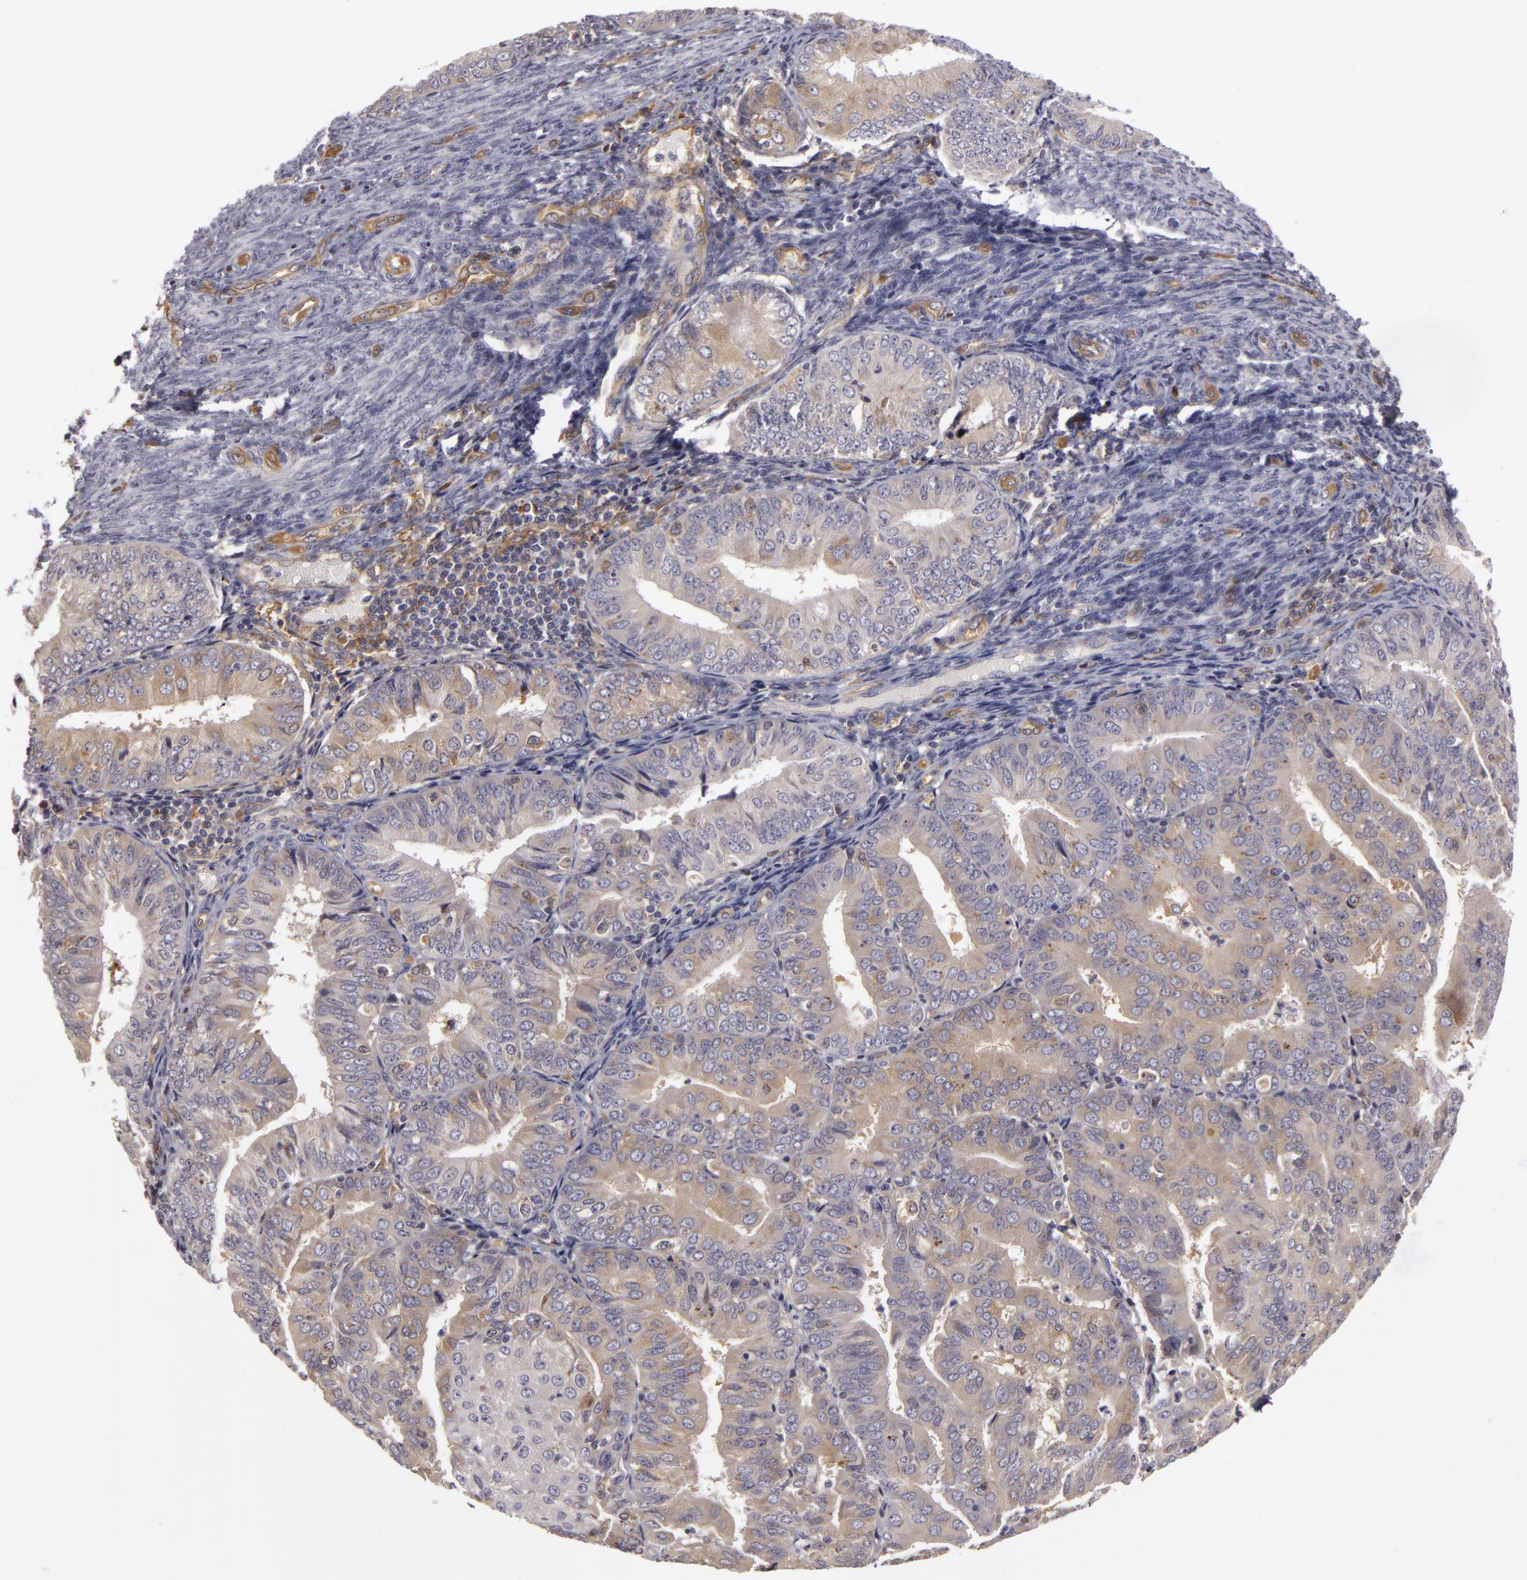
{"staining": {"intensity": "weak", "quantity": "25%-75%", "location": "cytoplasmic/membranous"}, "tissue": "endometrial cancer", "cell_type": "Tumor cells", "image_type": "cancer", "snomed": [{"axis": "morphology", "description": "Adenocarcinoma, NOS"}, {"axis": "topography", "description": "Endometrium"}], "caption": "DAB (3,3'-diaminobenzidine) immunohistochemical staining of endometrial cancer (adenocarcinoma) demonstrates weak cytoplasmic/membranous protein expression in approximately 25%-75% of tumor cells. The staining is performed using DAB (3,3'-diaminobenzidine) brown chromogen to label protein expression. The nuclei are counter-stained blue using hematoxylin.", "gene": "ZNF229", "patient": {"sex": "female", "age": 79}}